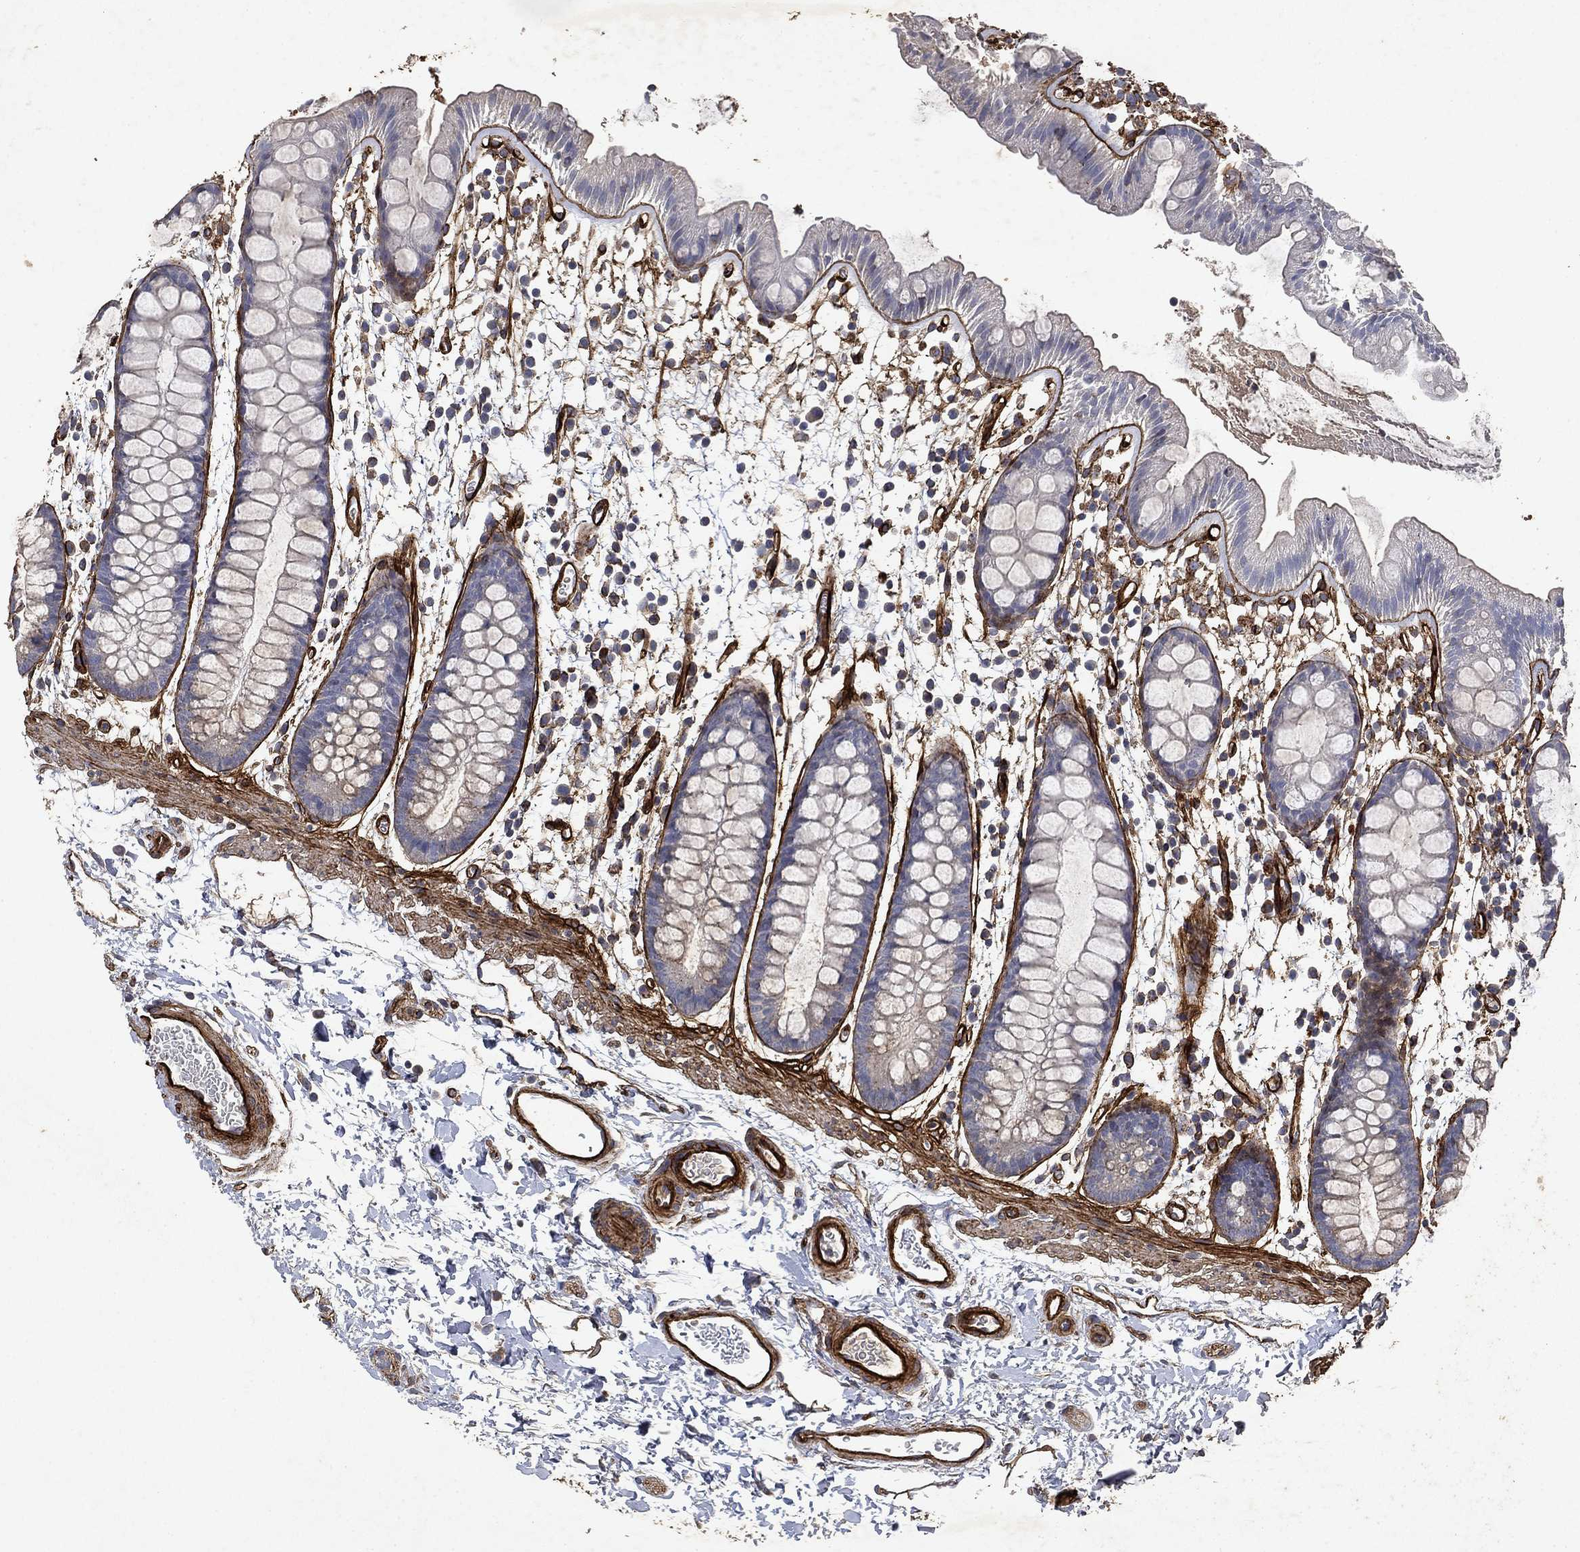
{"staining": {"intensity": "negative", "quantity": "none", "location": "none"}, "tissue": "rectum", "cell_type": "Glandular cells", "image_type": "normal", "snomed": [{"axis": "morphology", "description": "Normal tissue, NOS"}, {"axis": "topography", "description": "Rectum"}], "caption": "A histopathology image of human rectum is negative for staining in glandular cells. The staining was performed using DAB to visualize the protein expression in brown, while the nuclei were stained in blue with hematoxylin (Magnification: 20x).", "gene": "COL4A2", "patient": {"sex": "male", "age": 57}}